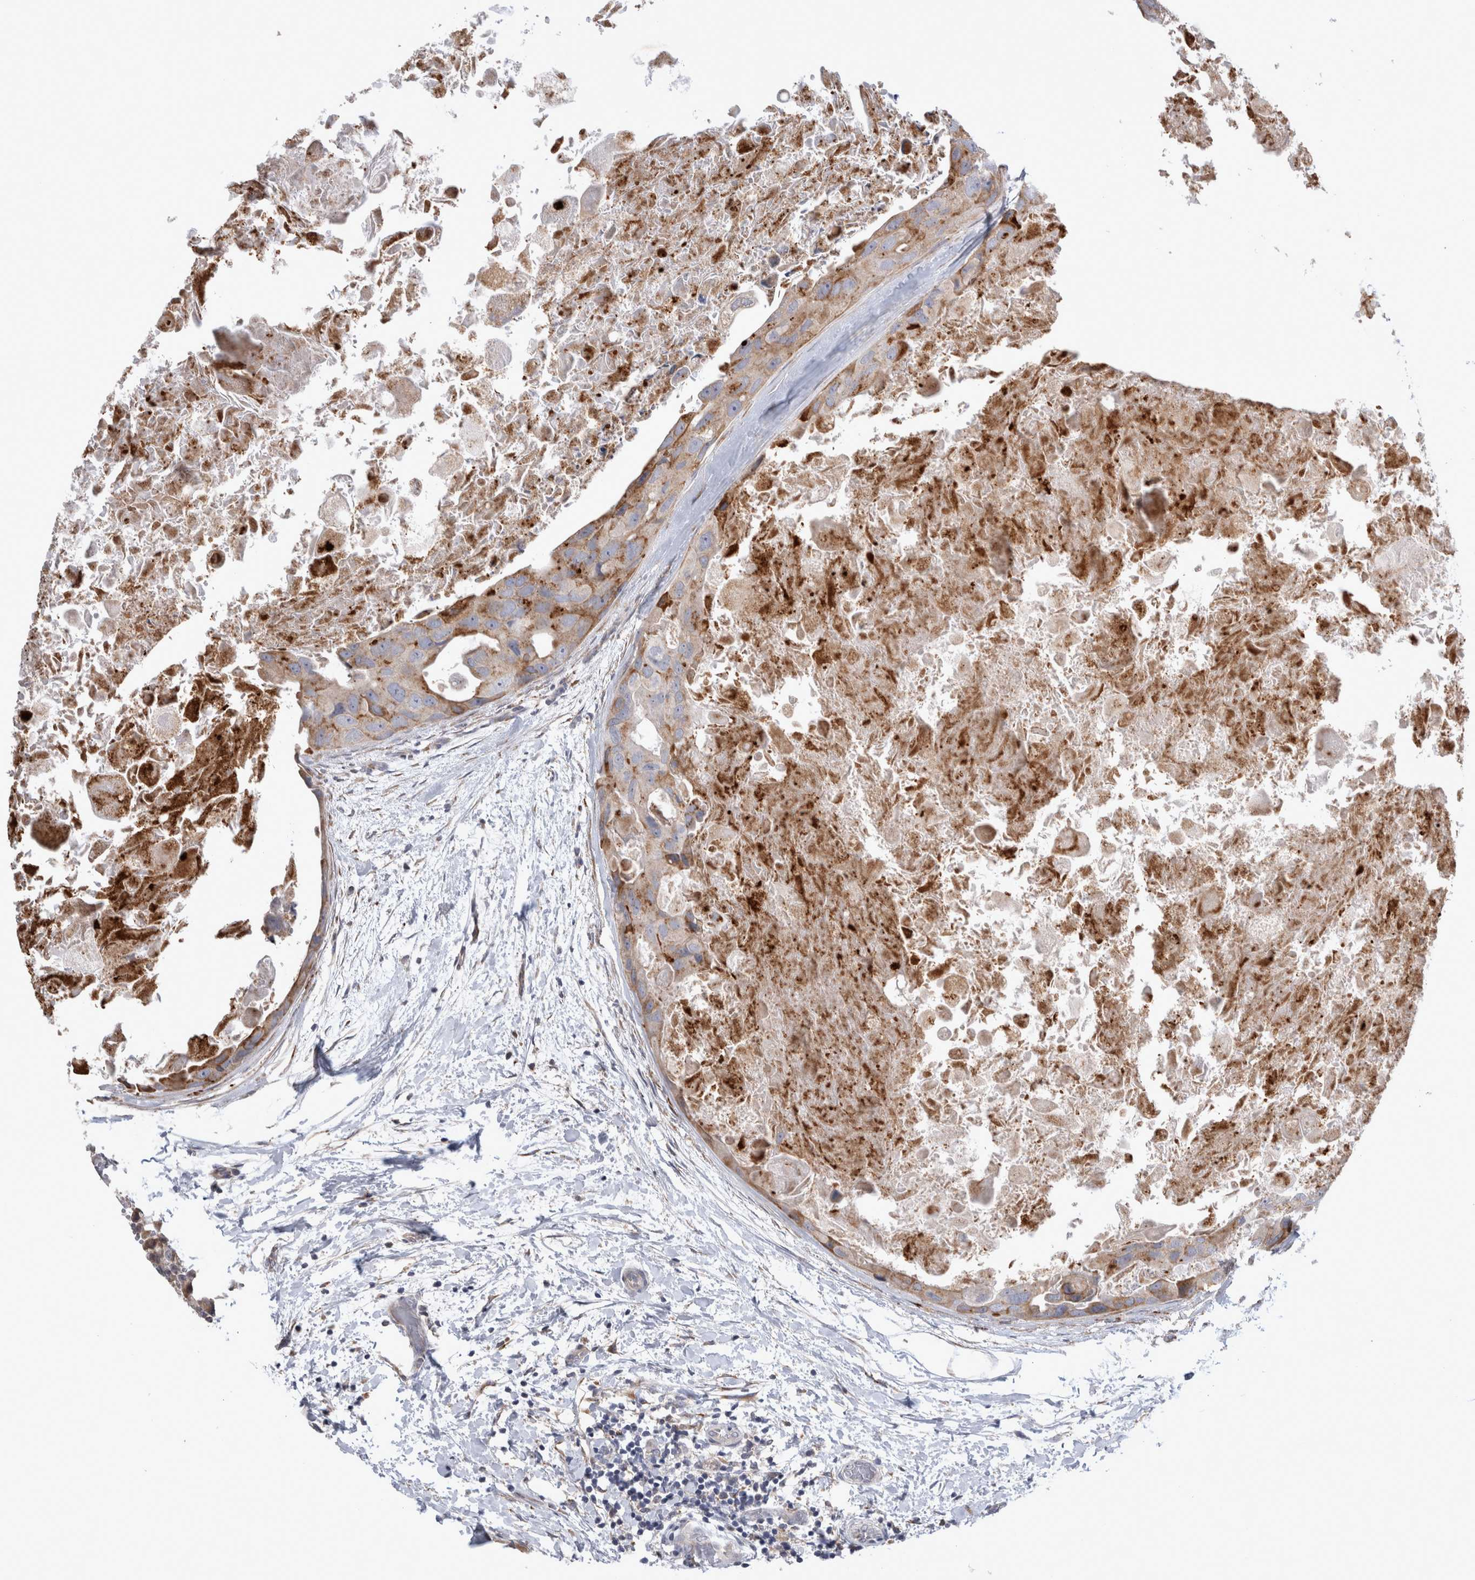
{"staining": {"intensity": "weak", "quantity": ">75%", "location": "cytoplasmic/membranous"}, "tissue": "breast cancer", "cell_type": "Tumor cells", "image_type": "cancer", "snomed": [{"axis": "morphology", "description": "Duct carcinoma"}, {"axis": "topography", "description": "Breast"}], "caption": "Tumor cells demonstrate low levels of weak cytoplasmic/membranous expression in about >75% of cells in human breast infiltrating ductal carcinoma.", "gene": "TRMT9B", "patient": {"sex": "female", "age": 62}}